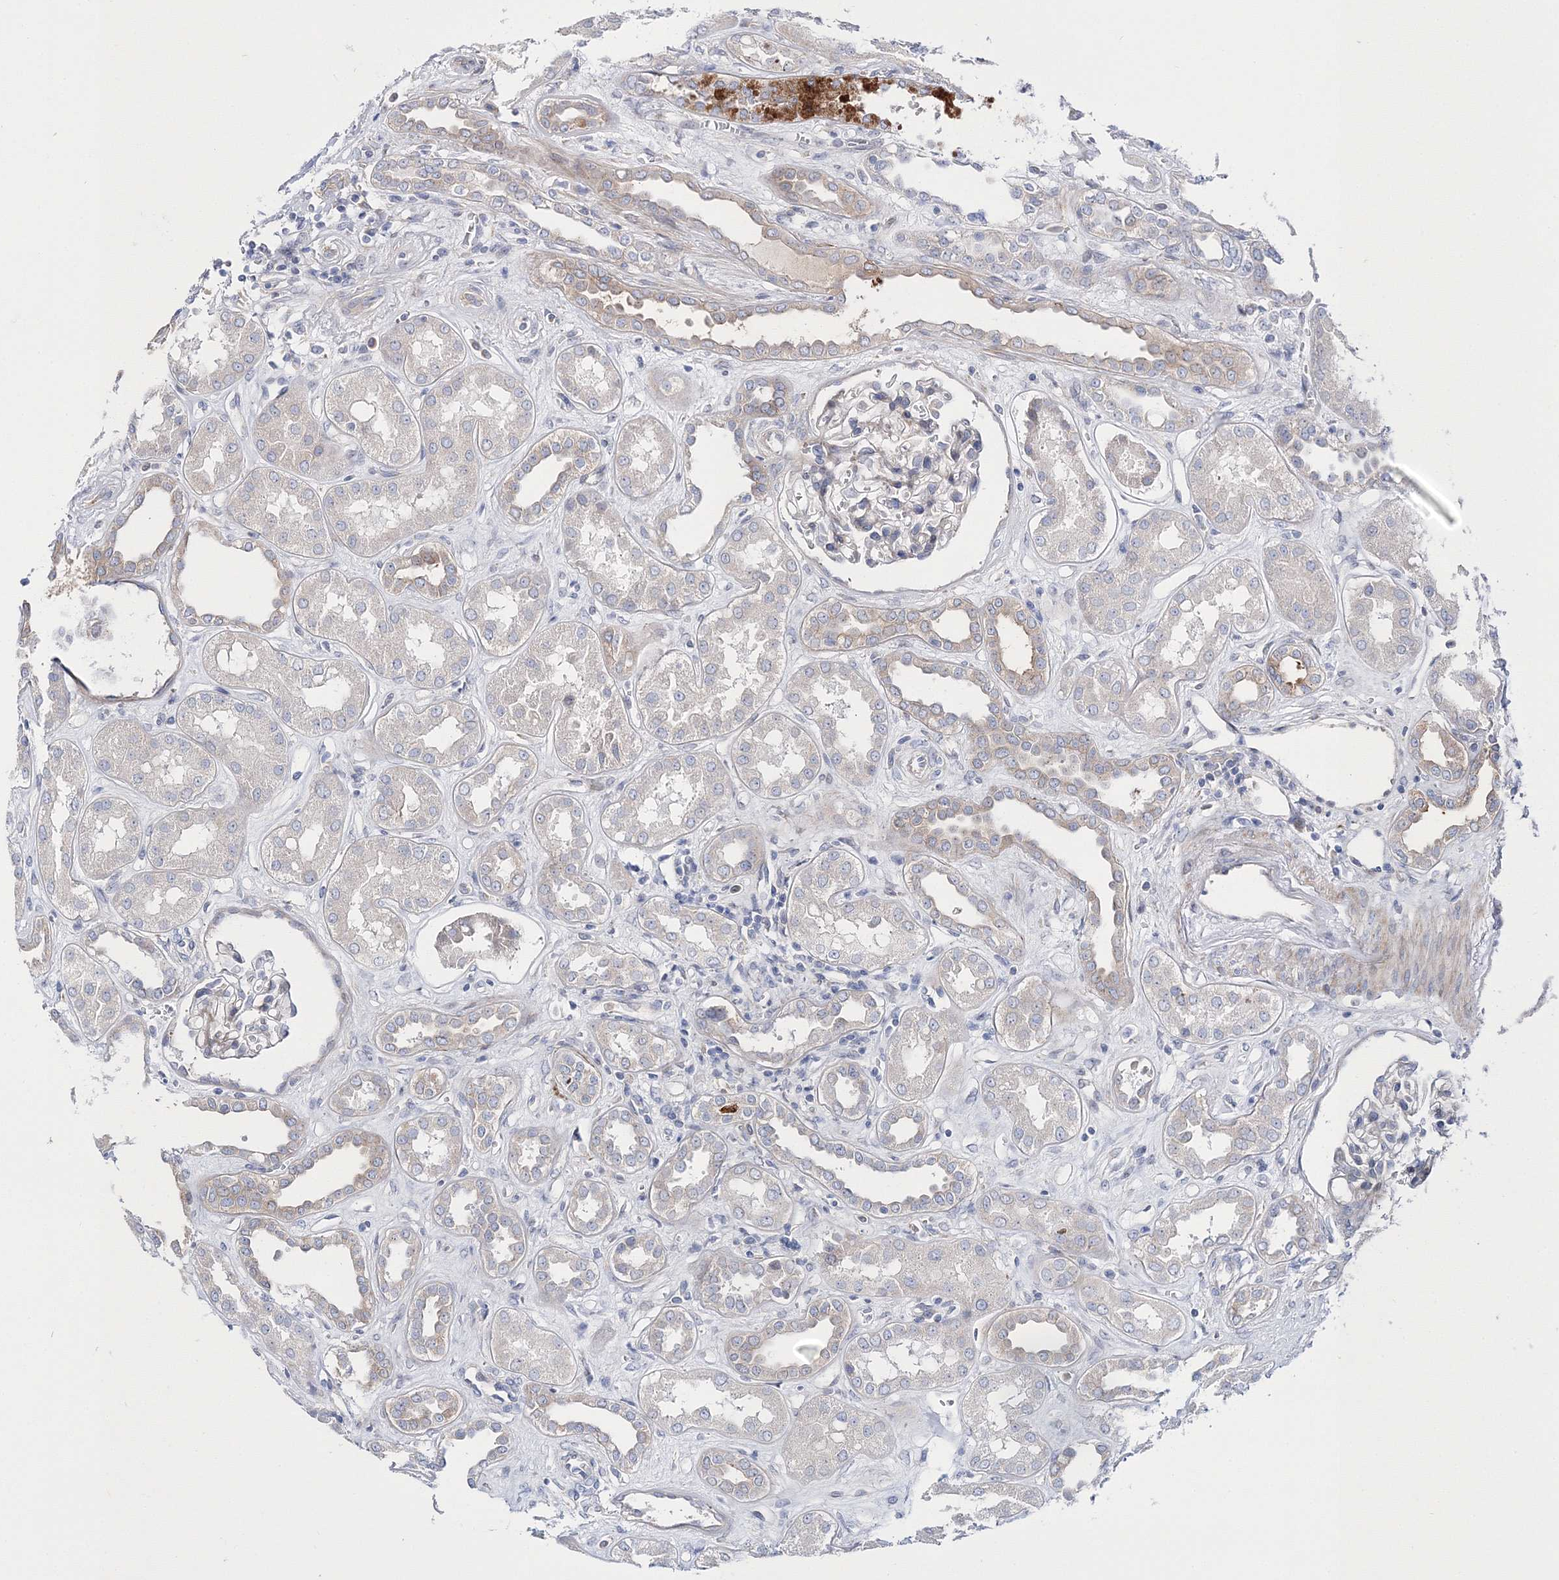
{"staining": {"intensity": "moderate", "quantity": "<25%", "location": "cytoplasmic/membranous"}, "tissue": "kidney", "cell_type": "Cells in glomeruli", "image_type": "normal", "snomed": [{"axis": "morphology", "description": "Normal tissue, NOS"}, {"axis": "topography", "description": "Kidney"}], "caption": "Immunohistochemical staining of benign kidney exhibits <25% levels of moderate cytoplasmic/membranous protein expression in approximately <25% of cells in glomeruli.", "gene": "ARHGAP32", "patient": {"sex": "male", "age": 59}}